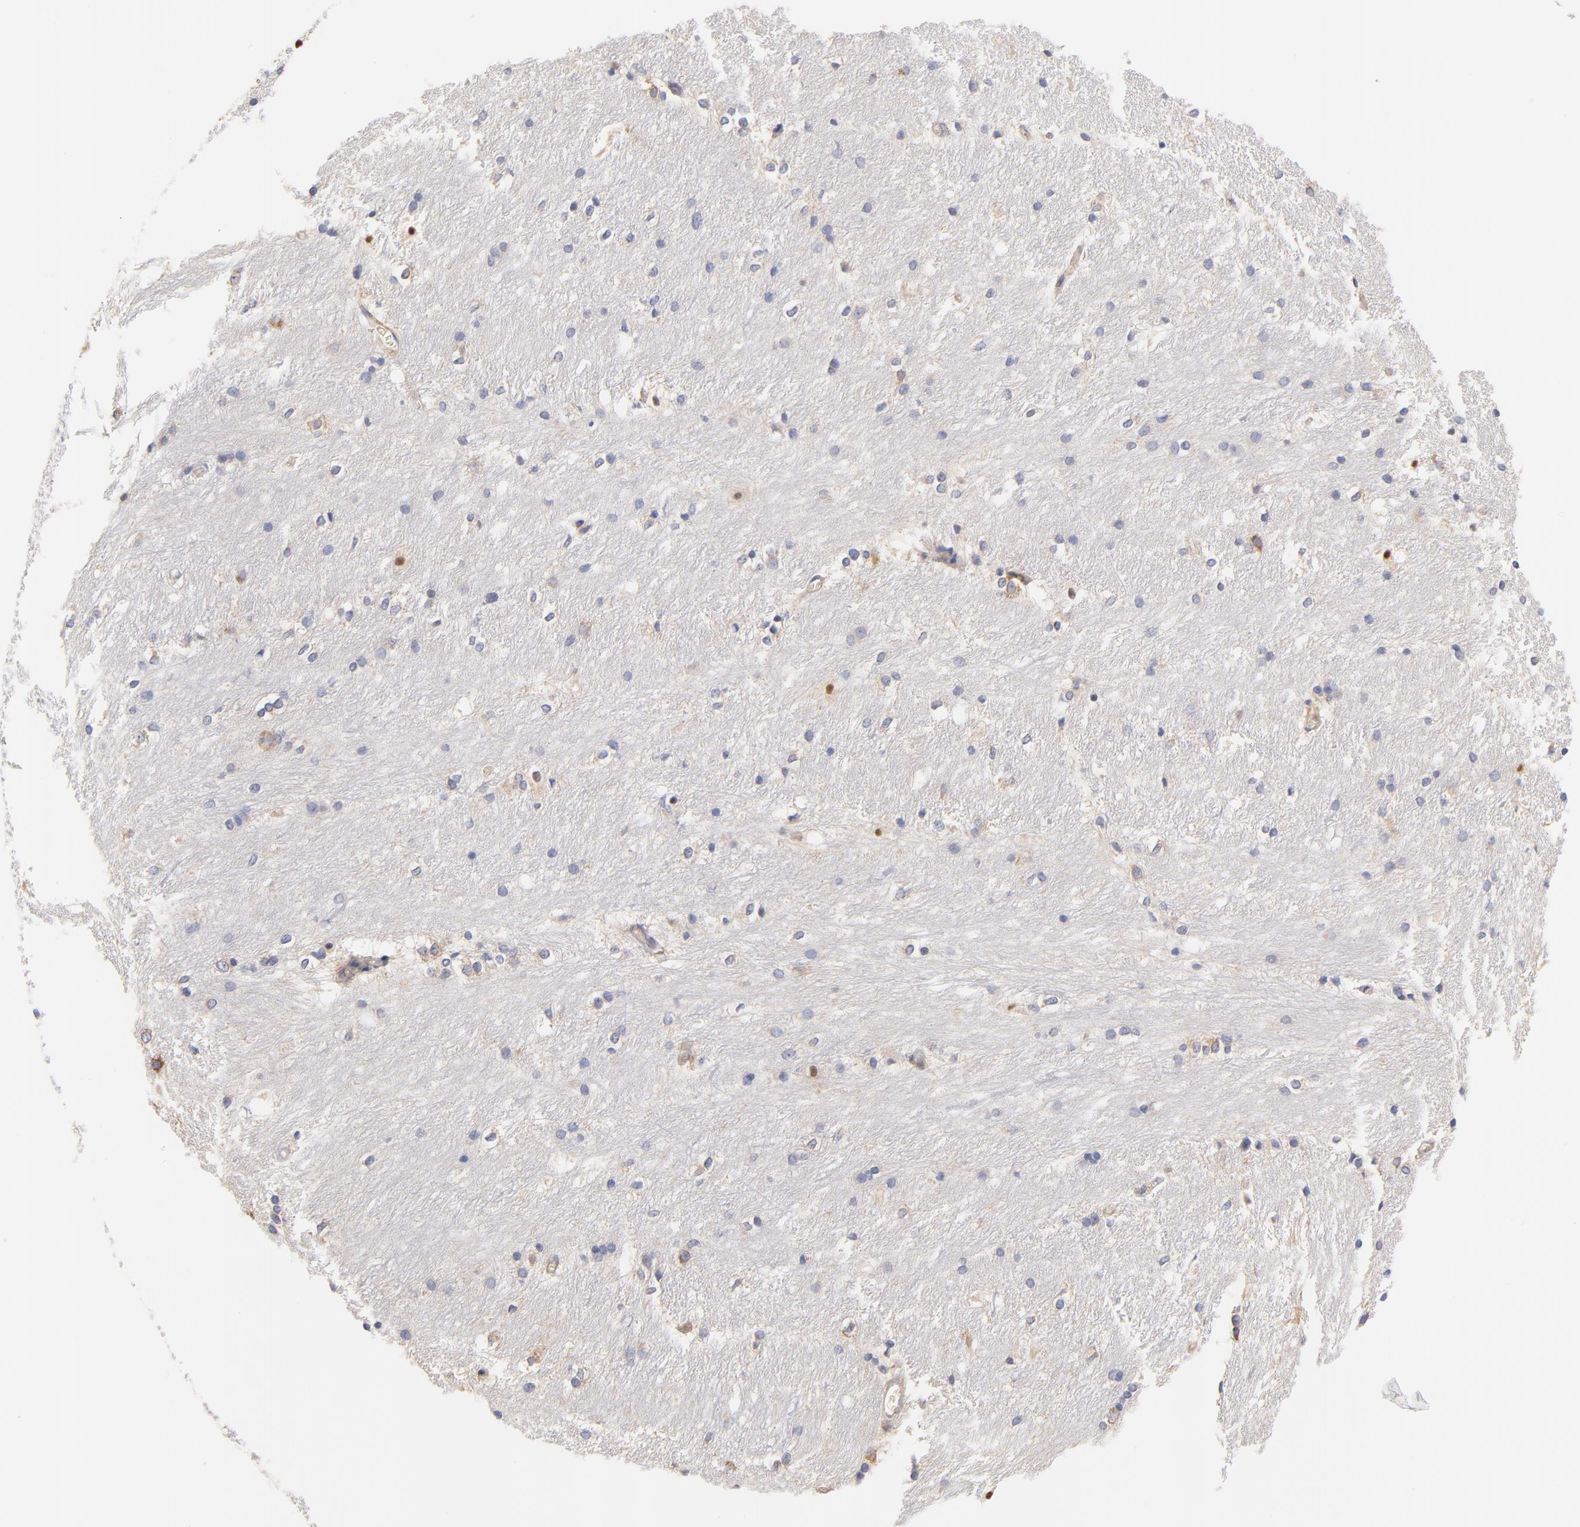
{"staining": {"intensity": "strong", "quantity": "25%-75%", "location": "nuclear"}, "tissue": "caudate", "cell_type": "Glial cells", "image_type": "normal", "snomed": [{"axis": "morphology", "description": "Normal tissue, NOS"}, {"axis": "topography", "description": "Lateral ventricle wall"}], "caption": "A brown stain highlights strong nuclear staining of a protein in glial cells of unremarkable caudate. (DAB = brown stain, brightfield microscopy at high magnification).", "gene": "HS3ST1", "patient": {"sex": "female", "age": 19}}